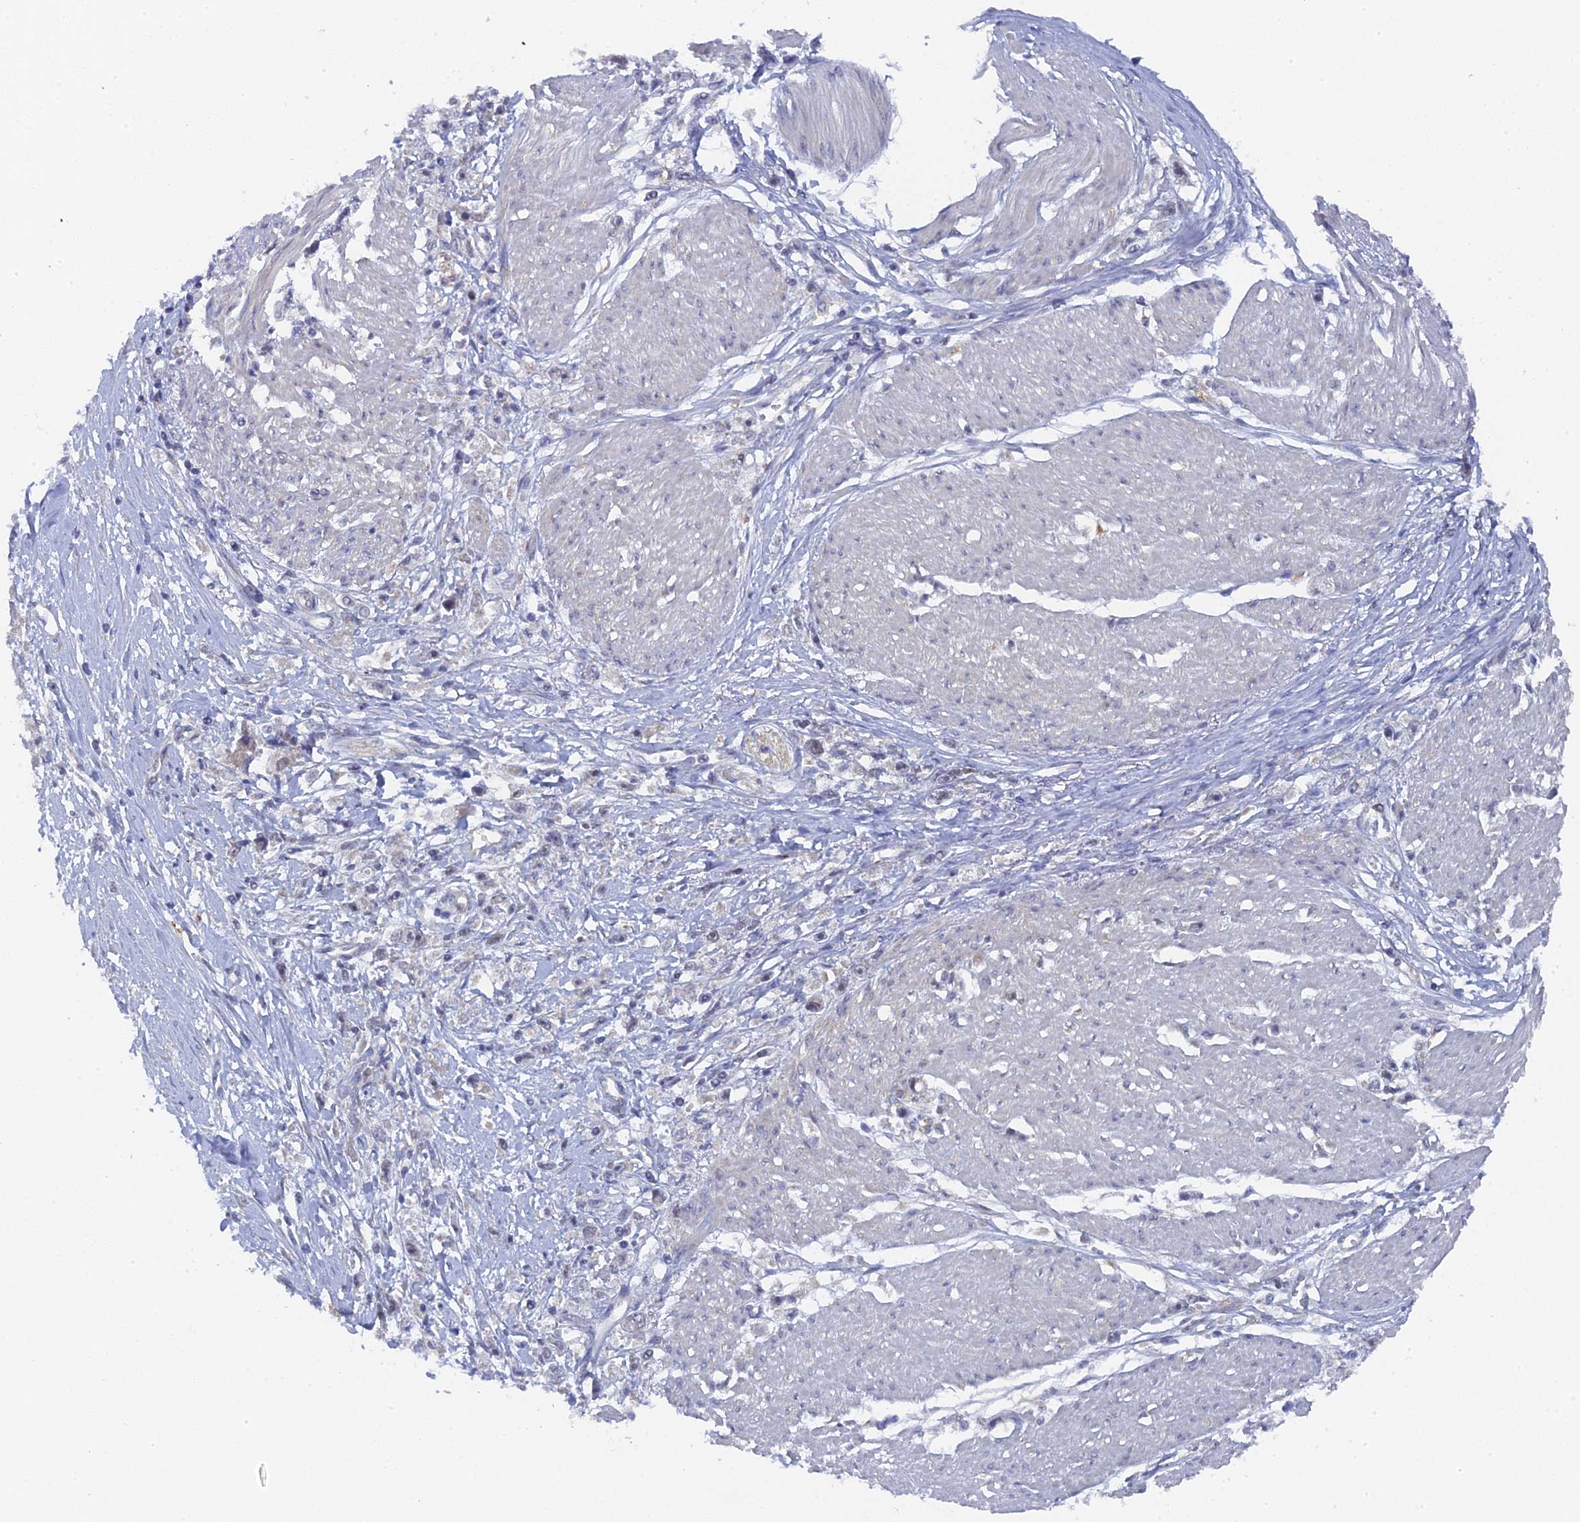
{"staining": {"intensity": "negative", "quantity": "none", "location": "none"}, "tissue": "stomach cancer", "cell_type": "Tumor cells", "image_type": "cancer", "snomed": [{"axis": "morphology", "description": "Adenocarcinoma, NOS"}, {"axis": "topography", "description": "Stomach"}], "caption": "The IHC micrograph has no significant staining in tumor cells of stomach adenocarcinoma tissue. (DAB (3,3'-diaminobenzidine) IHC visualized using brightfield microscopy, high magnification).", "gene": "MIGA2", "patient": {"sex": "female", "age": 59}}